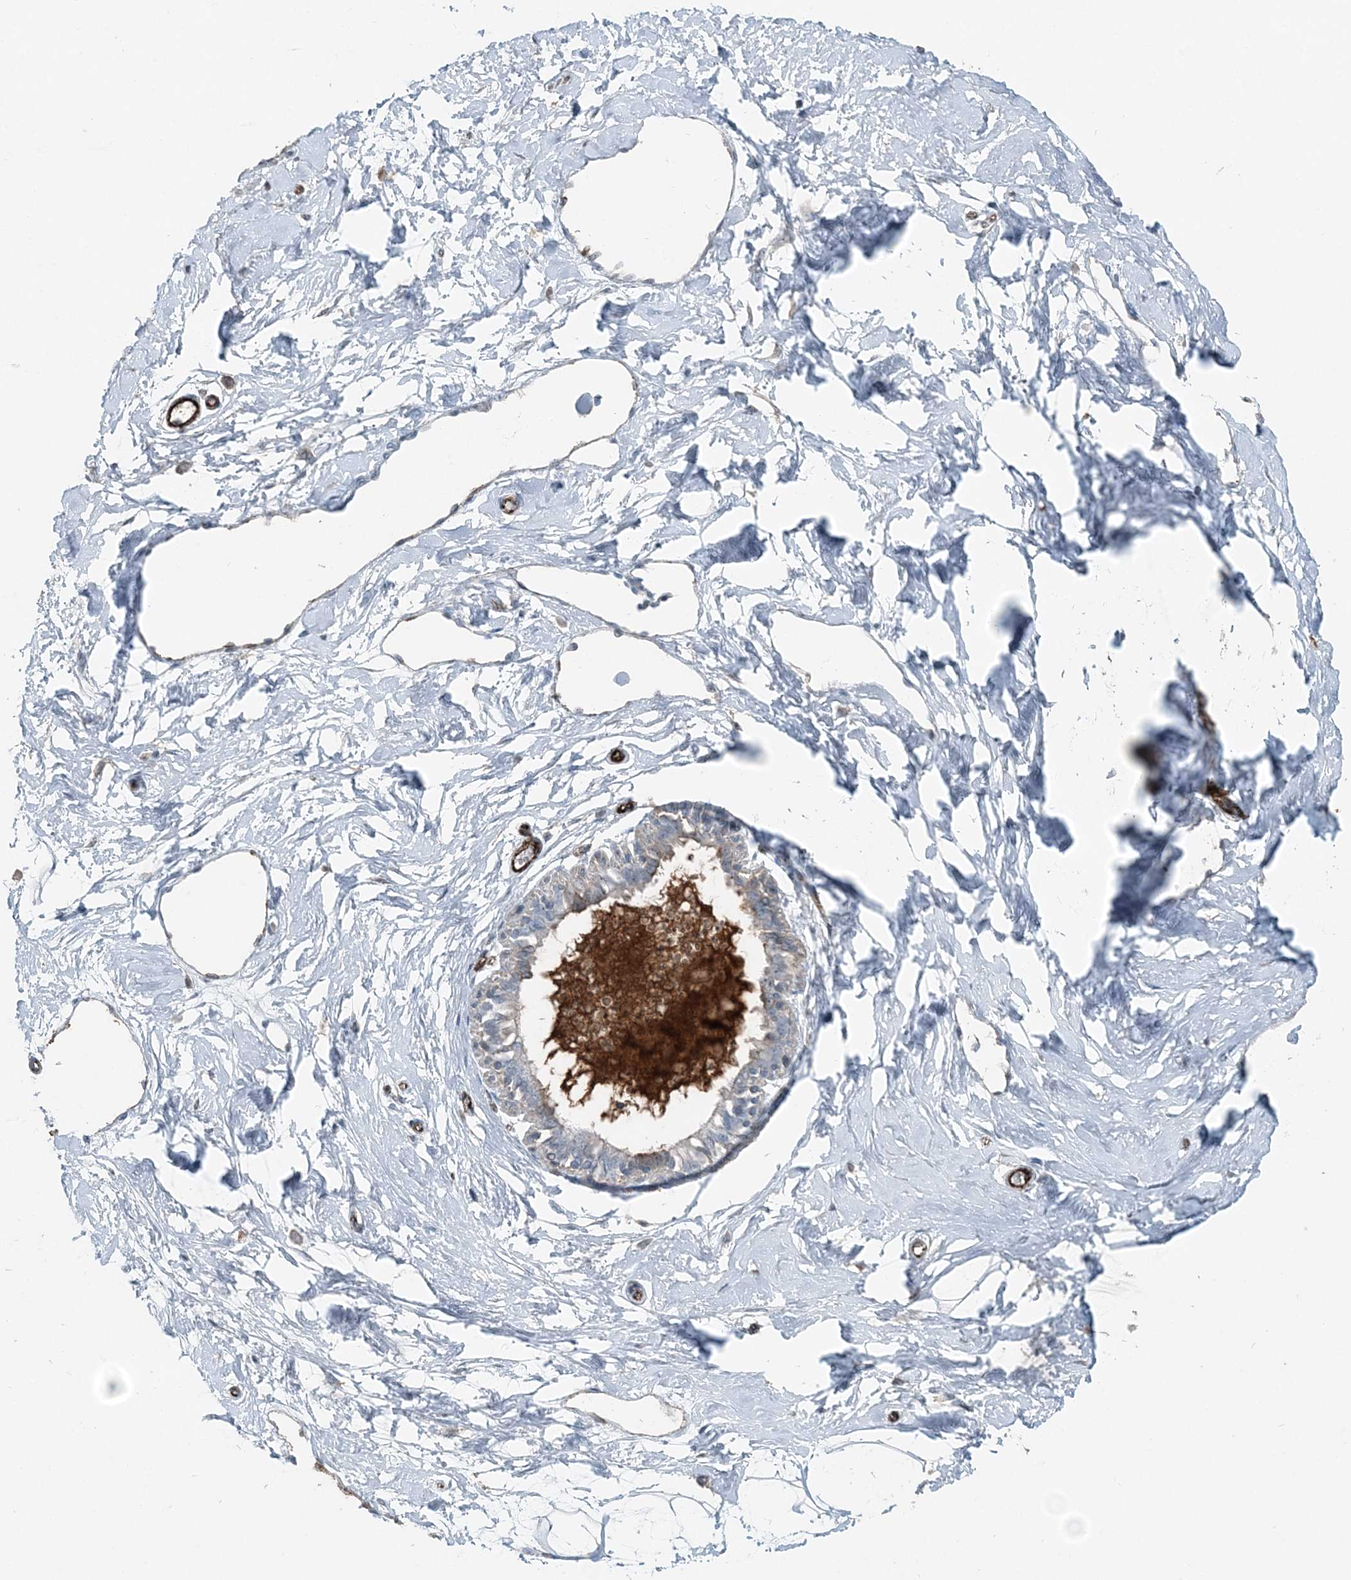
{"staining": {"intensity": "negative", "quantity": "none", "location": "none"}, "tissue": "breast", "cell_type": "Adipocytes", "image_type": "normal", "snomed": [{"axis": "morphology", "description": "Normal tissue, NOS"}, {"axis": "topography", "description": "Breast"}], "caption": "This is an immunohistochemistry (IHC) photomicrograph of normal breast. There is no staining in adipocytes.", "gene": "ELOVL7", "patient": {"sex": "female", "age": 45}}